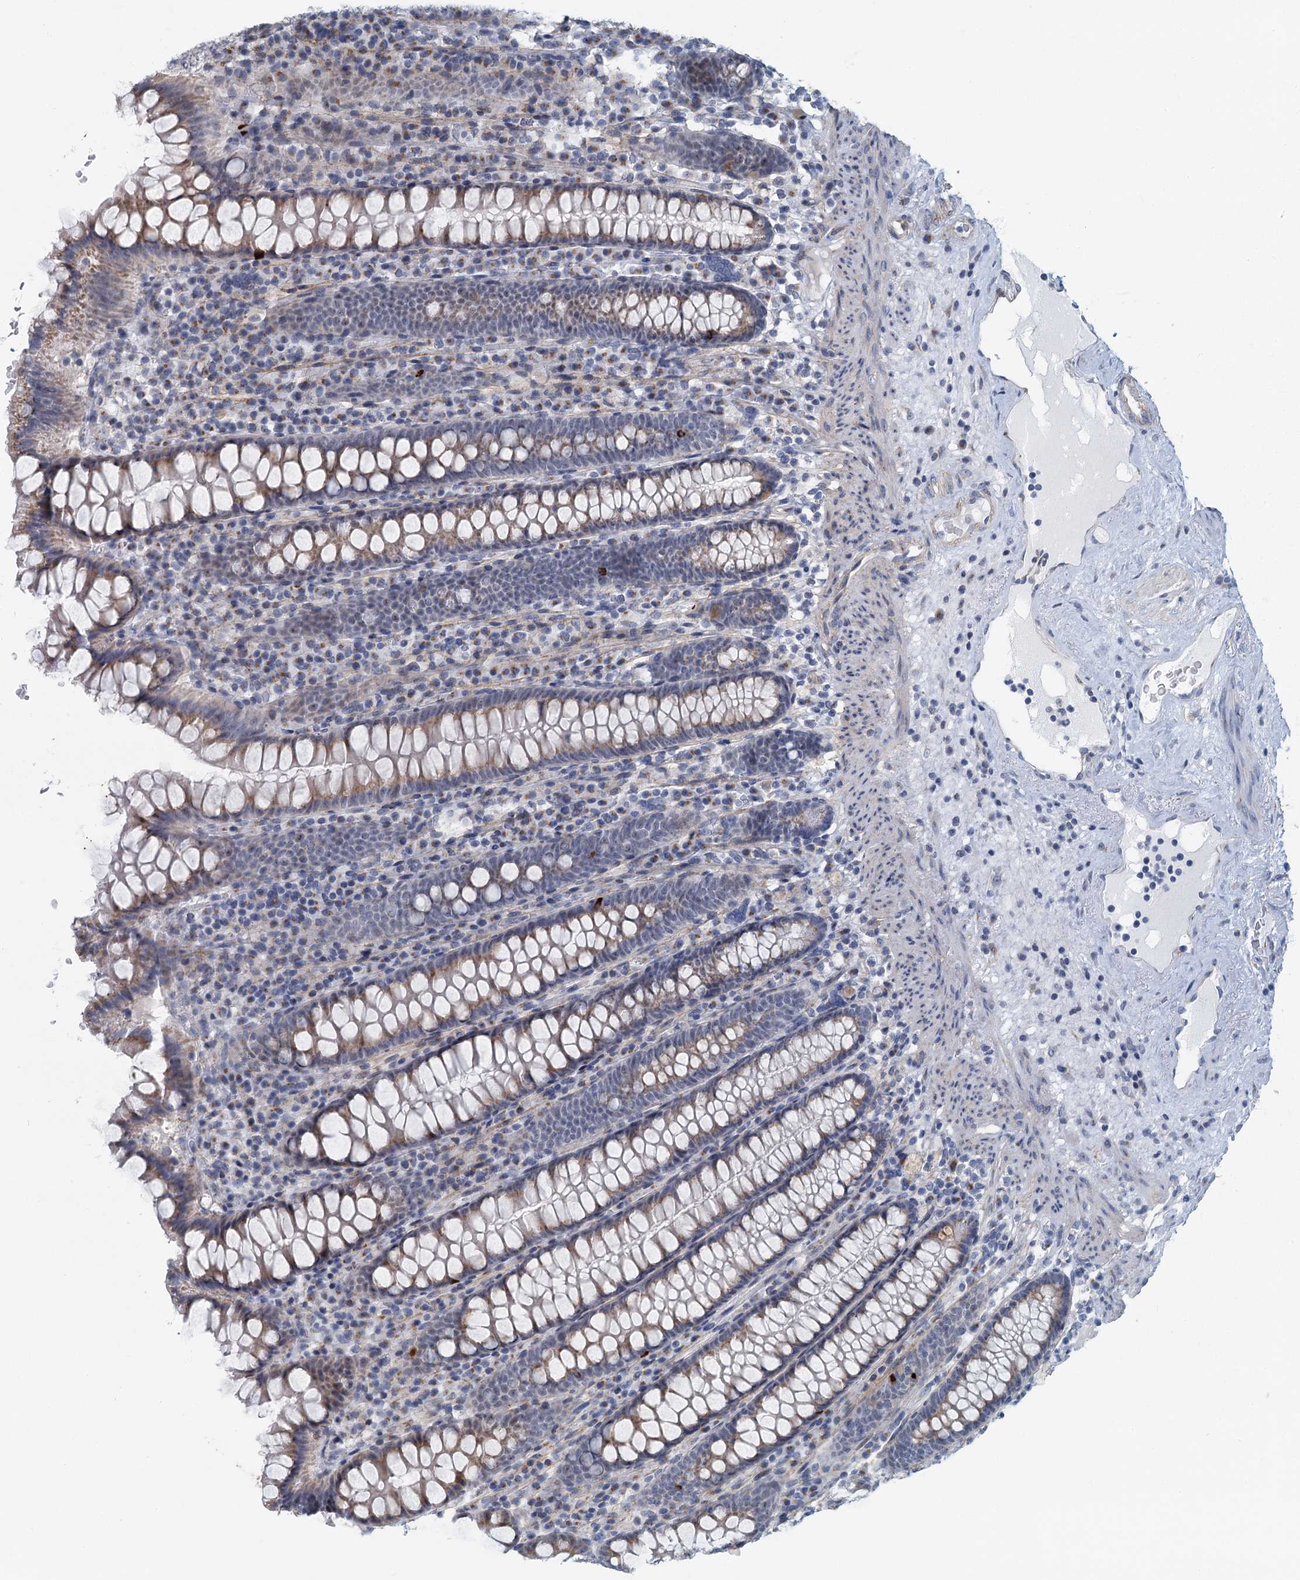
{"staining": {"intensity": "negative", "quantity": "none", "location": "none"}, "tissue": "colon", "cell_type": "Endothelial cells", "image_type": "normal", "snomed": [{"axis": "morphology", "description": "Normal tissue, NOS"}, {"axis": "topography", "description": "Colon"}], "caption": "High power microscopy histopathology image of an immunohistochemistry (IHC) image of benign colon, revealing no significant expression in endothelial cells.", "gene": "ZNF527", "patient": {"sex": "female", "age": 79}}